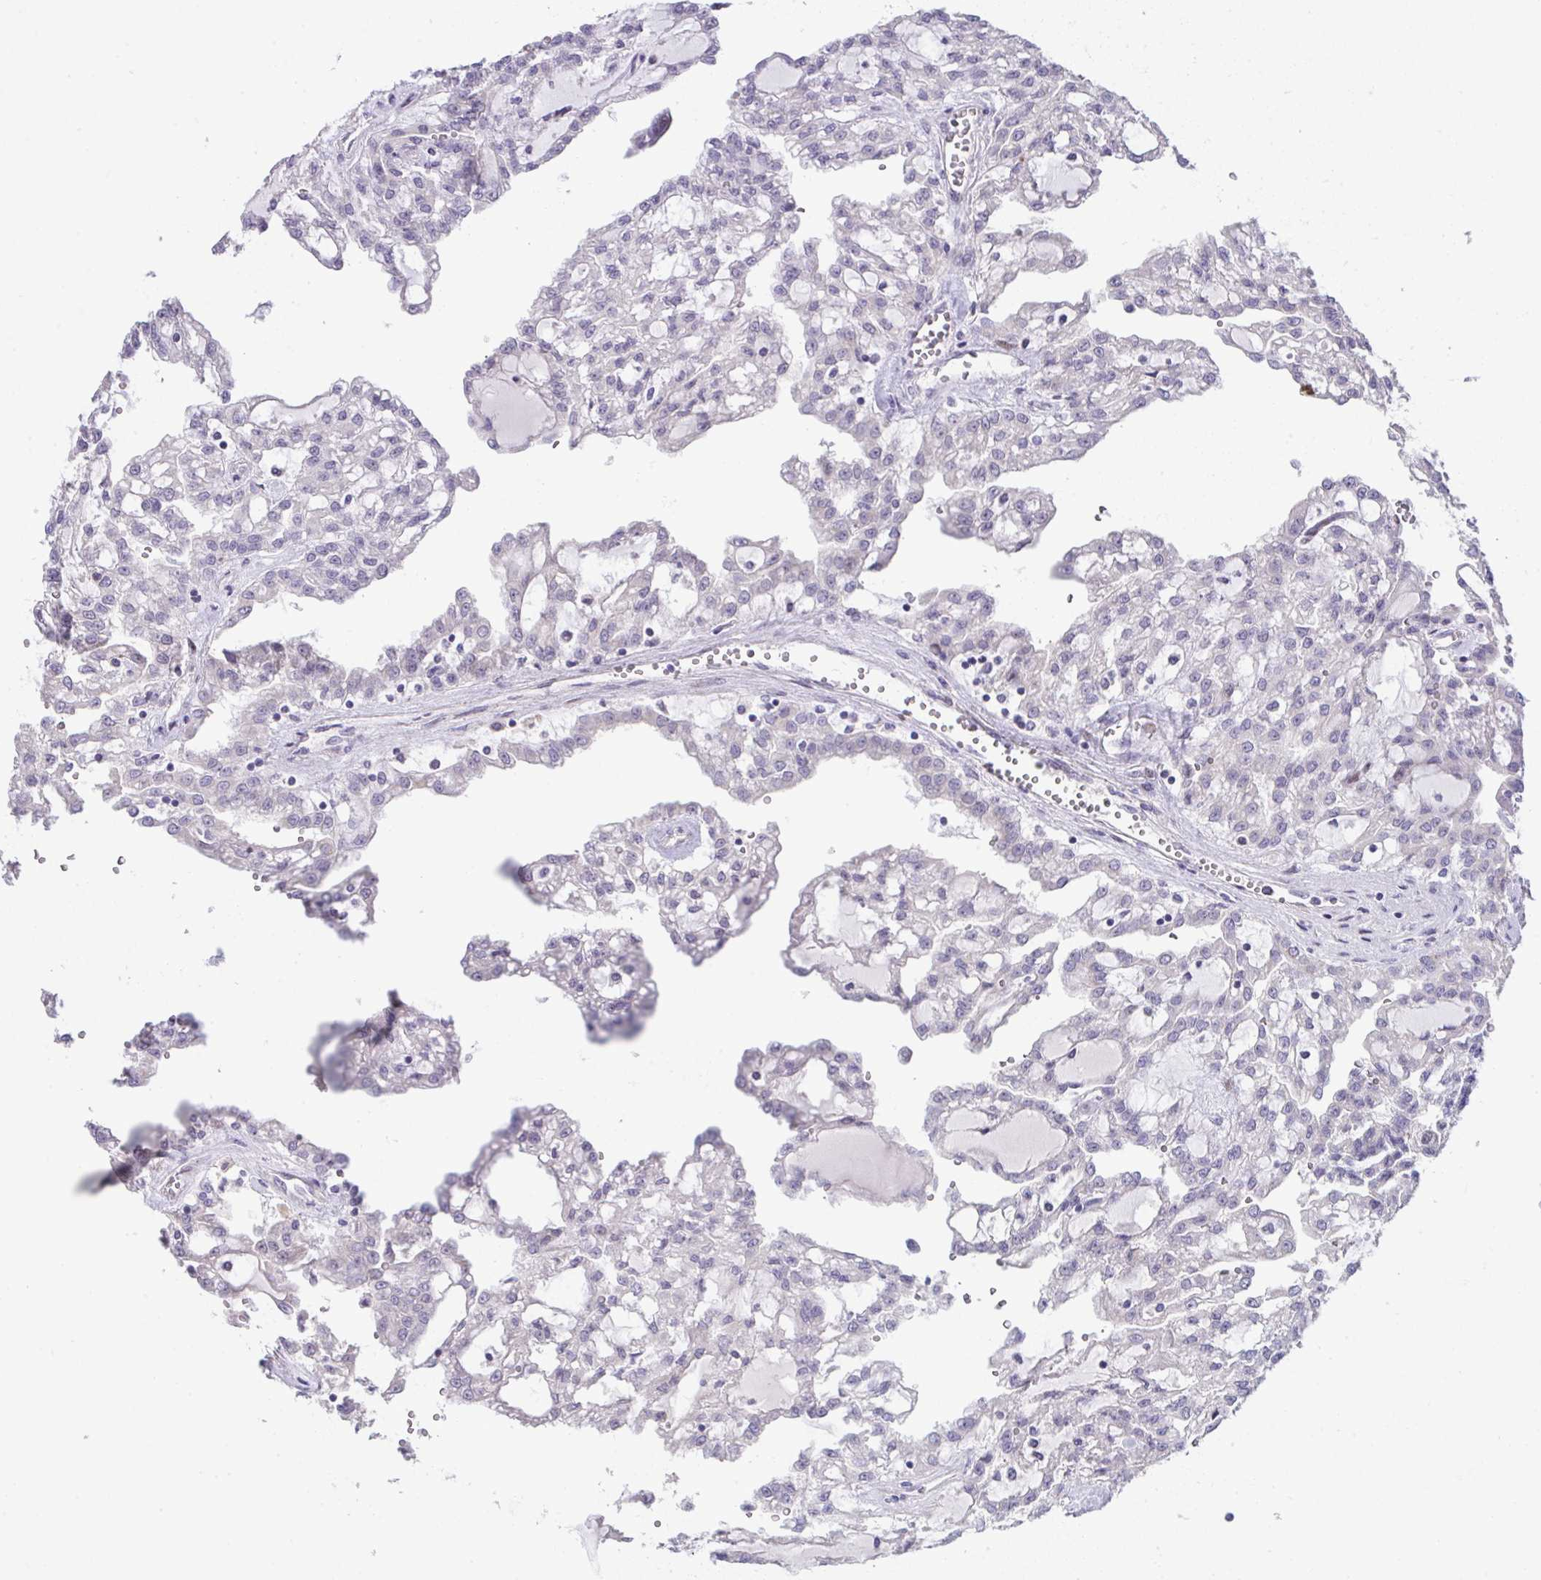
{"staining": {"intensity": "negative", "quantity": "none", "location": "none"}, "tissue": "renal cancer", "cell_type": "Tumor cells", "image_type": "cancer", "snomed": [{"axis": "morphology", "description": "Adenocarcinoma, NOS"}, {"axis": "topography", "description": "Kidney"}], "caption": "DAB immunohistochemical staining of human renal cancer (adenocarcinoma) reveals no significant staining in tumor cells. (Immunohistochemistry, brightfield microscopy, high magnification).", "gene": "GALNT16", "patient": {"sex": "male", "age": 63}}